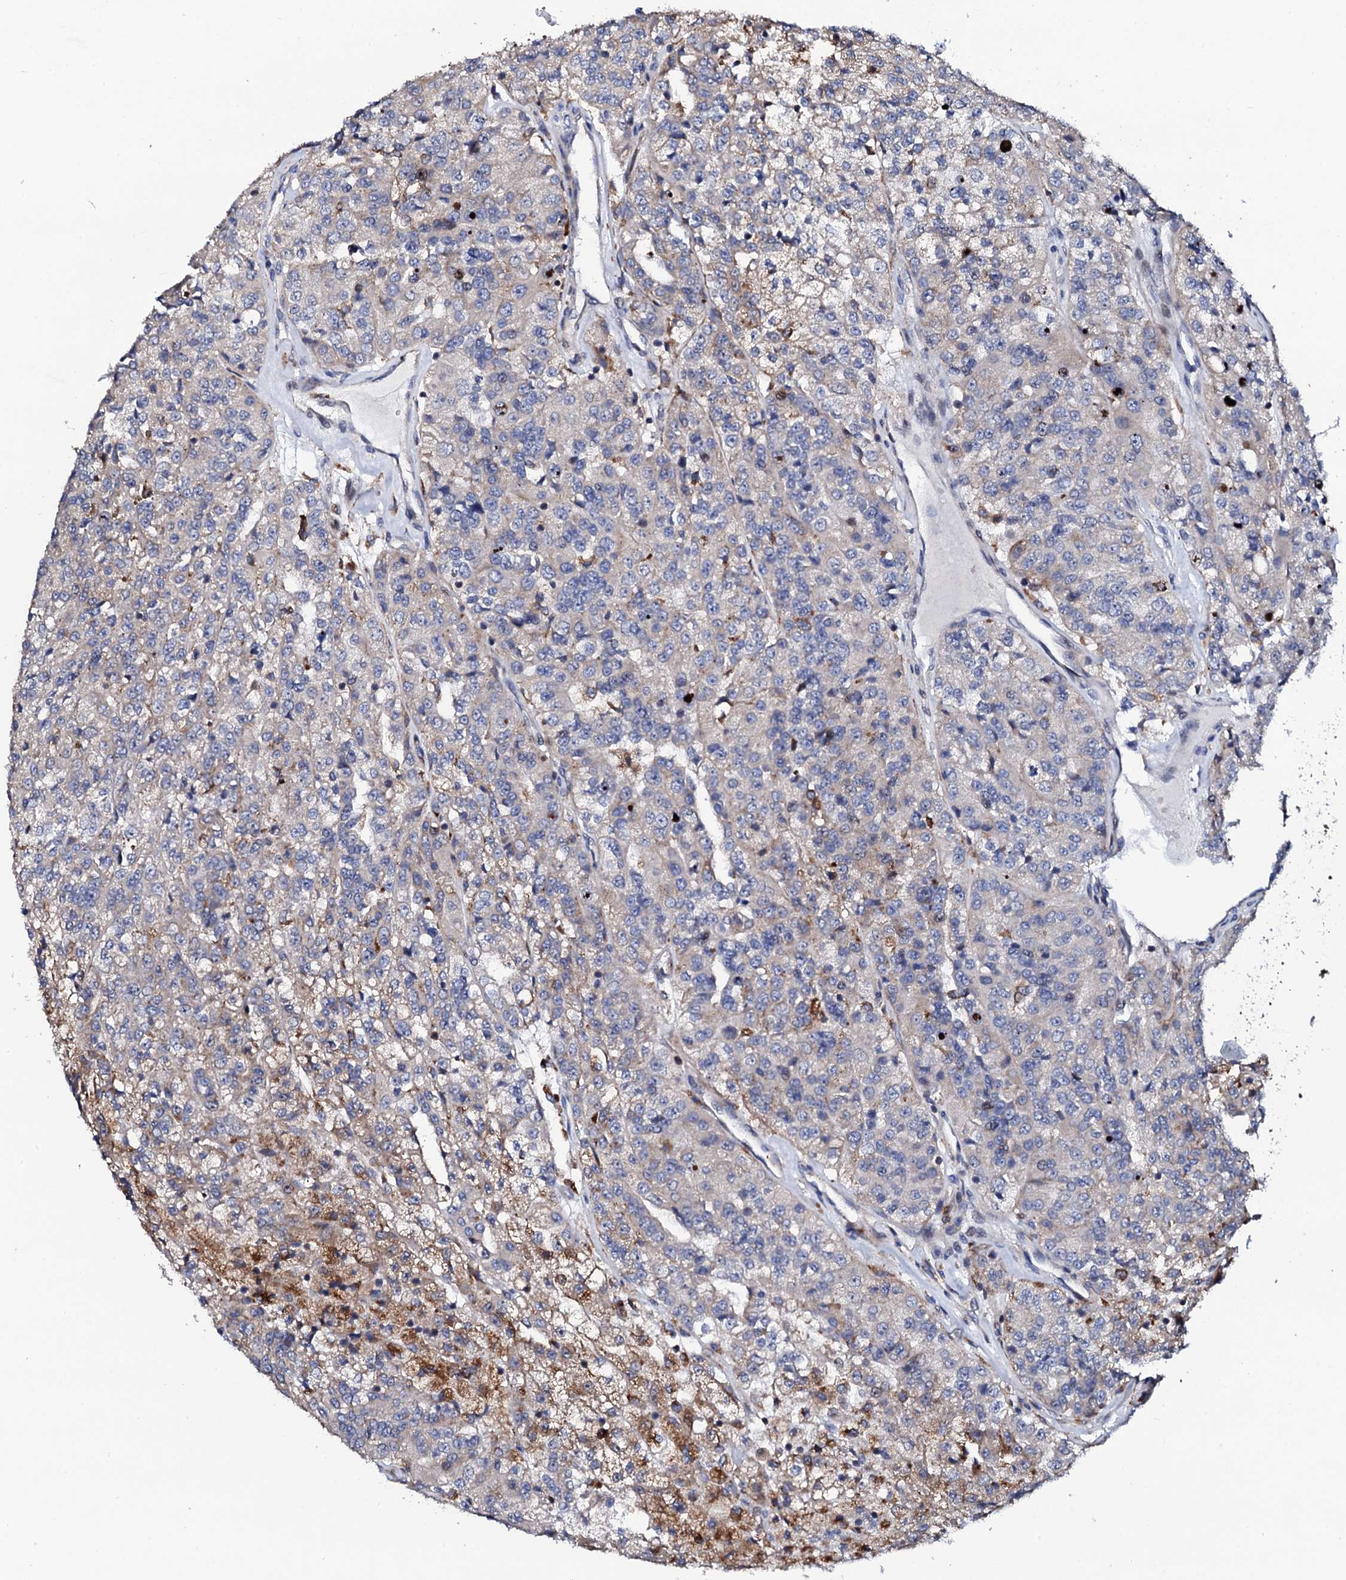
{"staining": {"intensity": "moderate", "quantity": "<25%", "location": "cytoplasmic/membranous"}, "tissue": "renal cancer", "cell_type": "Tumor cells", "image_type": "cancer", "snomed": [{"axis": "morphology", "description": "Adenocarcinoma, NOS"}, {"axis": "topography", "description": "Kidney"}], "caption": "The photomicrograph displays staining of adenocarcinoma (renal), revealing moderate cytoplasmic/membranous protein expression (brown color) within tumor cells.", "gene": "TCIRG1", "patient": {"sex": "female", "age": 63}}